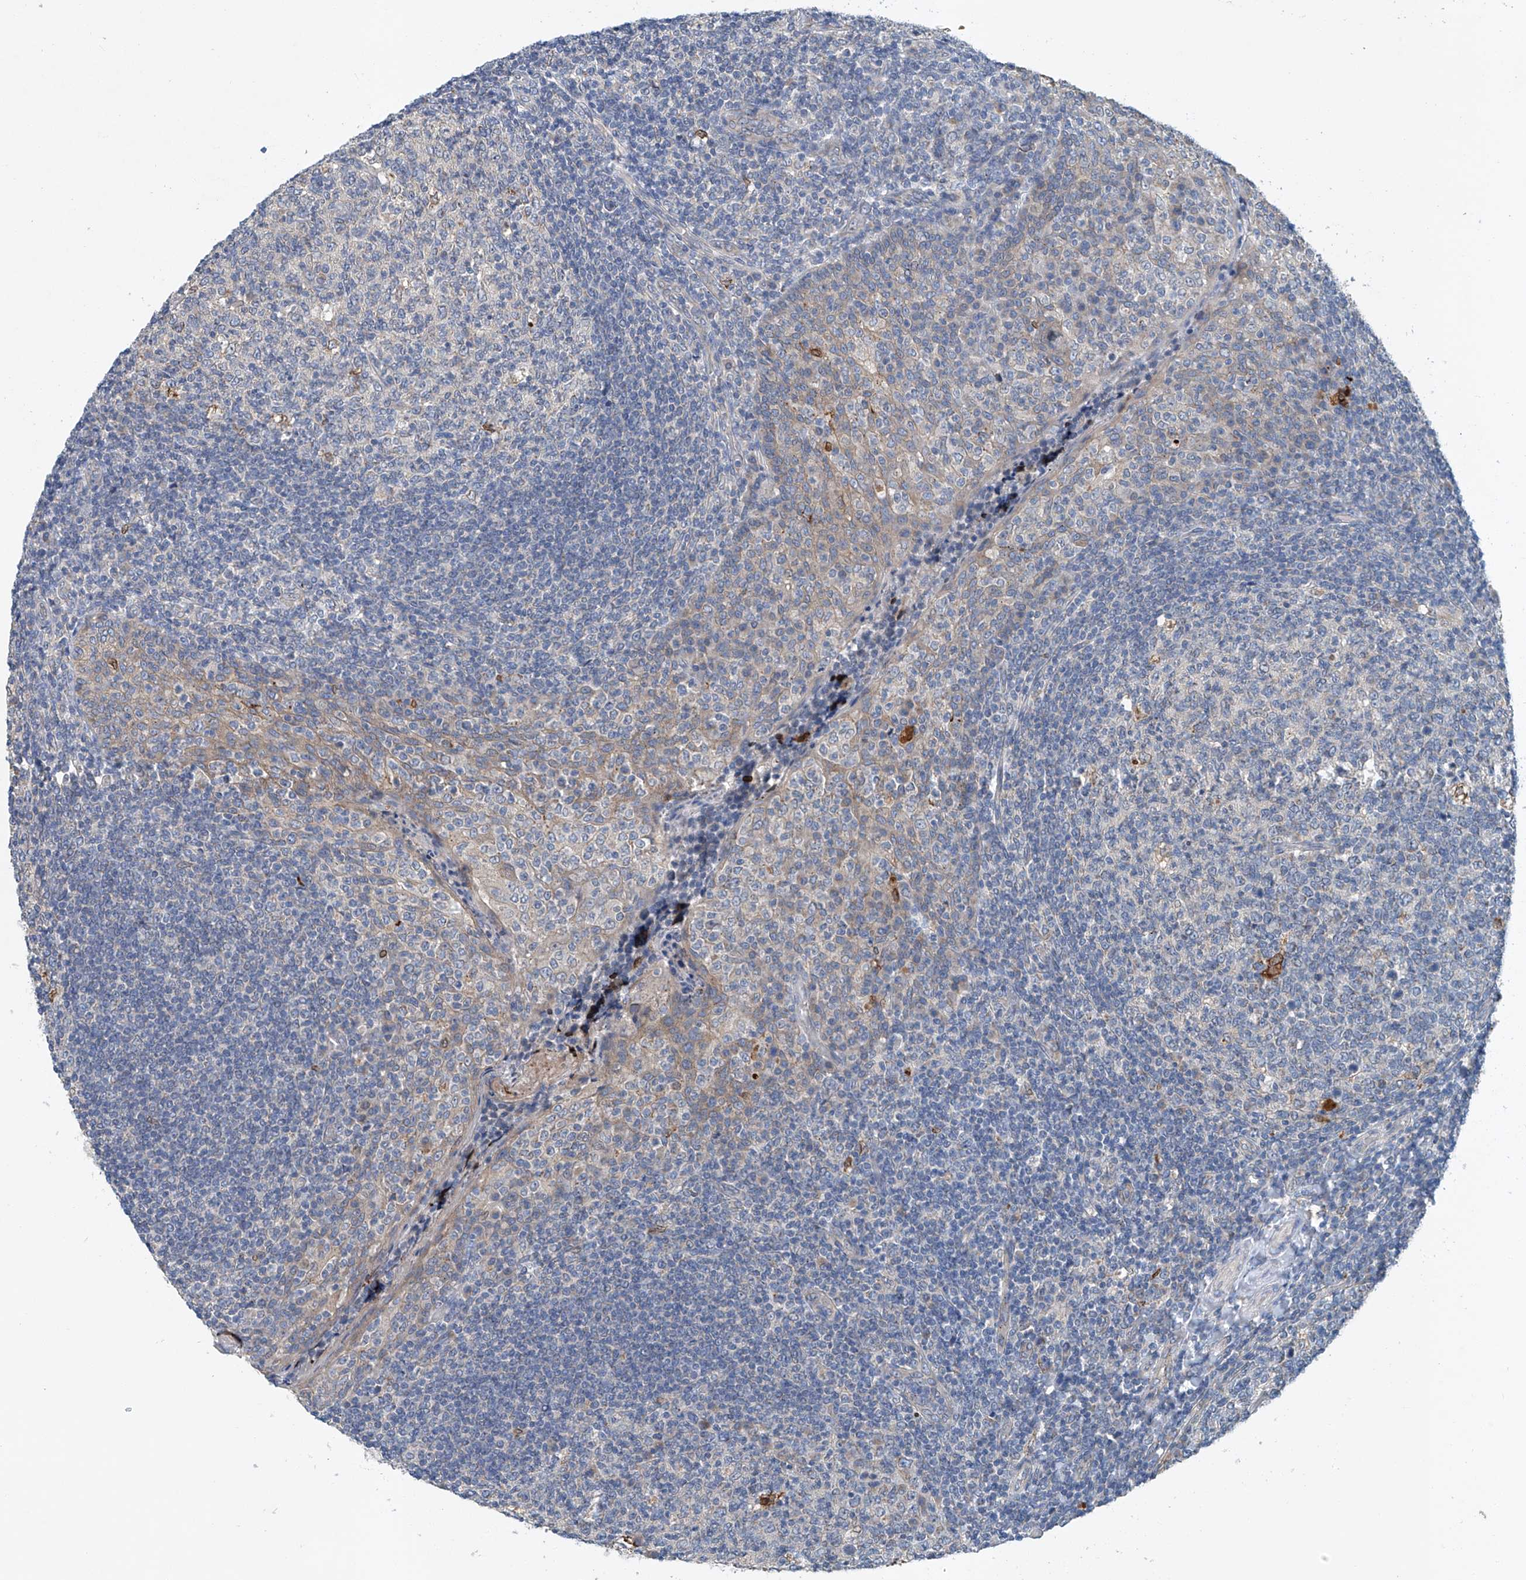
{"staining": {"intensity": "negative", "quantity": "none", "location": "none"}, "tissue": "tonsil", "cell_type": "Germinal center cells", "image_type": "normal", "snomed": [{"axis": "morphology", "description": "Normal tissue, NOS"}, {"axis": "topography", "description": "Tonsil"}], "caption": "Image shows no significant protein positivity in germinal center cells of normal tonsil.", "gene": "CEP85L", "patient": {"sex": "female", "age": 19}}